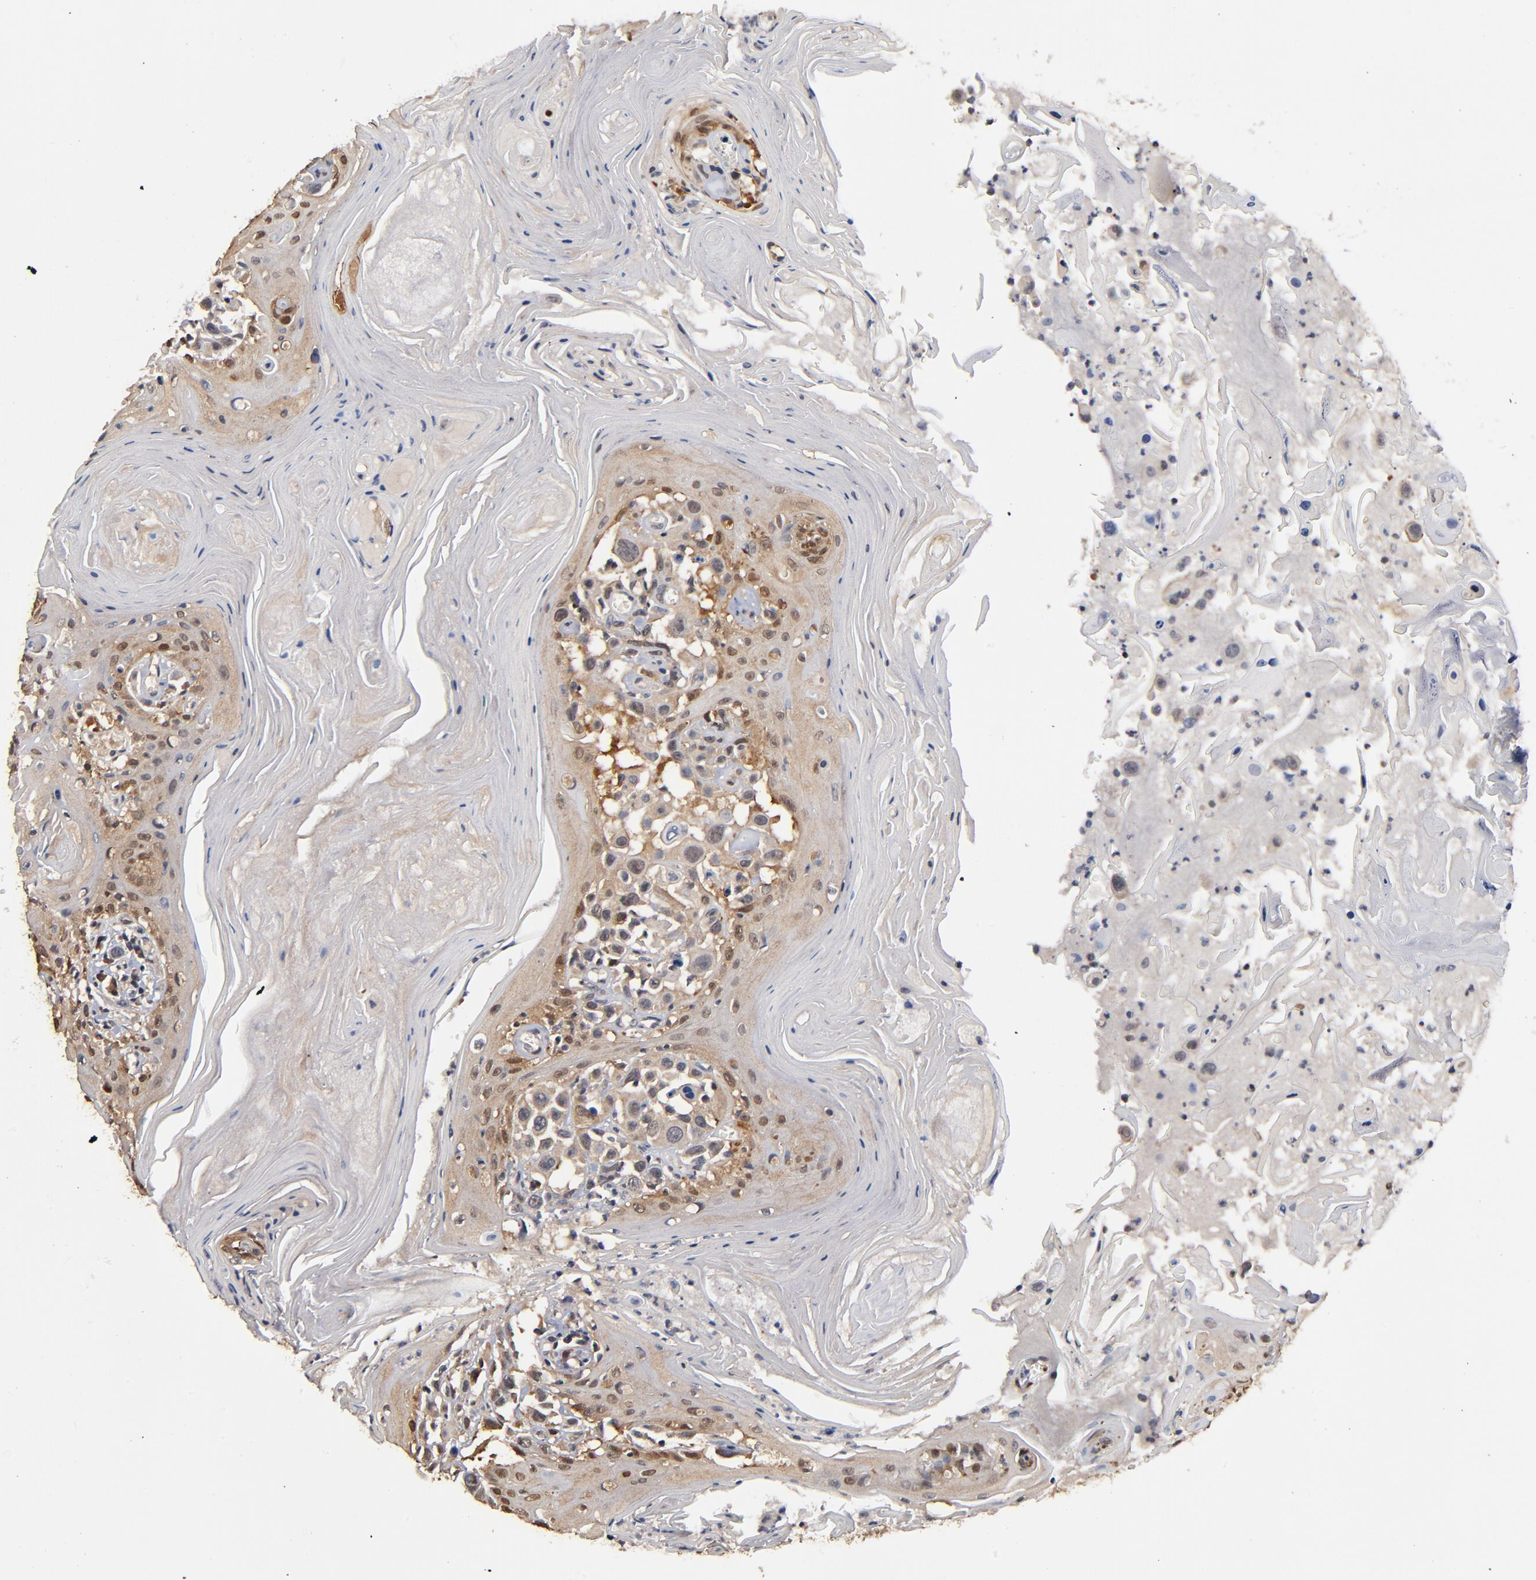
{"staining": {"intensity": "moderate", "quantity": "25%-75%", "location": "cytoplasmic/membranous"}, "tissue": "head and neck cancer", "cell_type": "Tumor cells", "image_type": "cancer", "snomed": [{"axis": "morphology", "description": "Squamous cell carcinoma, NOS"}, {"axis": "topography", "description": "Oral tissue"}, {"axis": "topography", "description": "Head-Neck"}], "caption": "Immunohistochemical staining of head and neck cancer demonstrates medium levels of moderate cytoplasmic/membranous staining in about 25%-75% of tumor cells. The staining was performed using DAB (3,3'-diaminobenzidine), with brown indicating positive protein expression. Nuclei are stained blue with hematoxylin.", "gene": "MIF", "patient": {"sex": "female", "age": 76}}